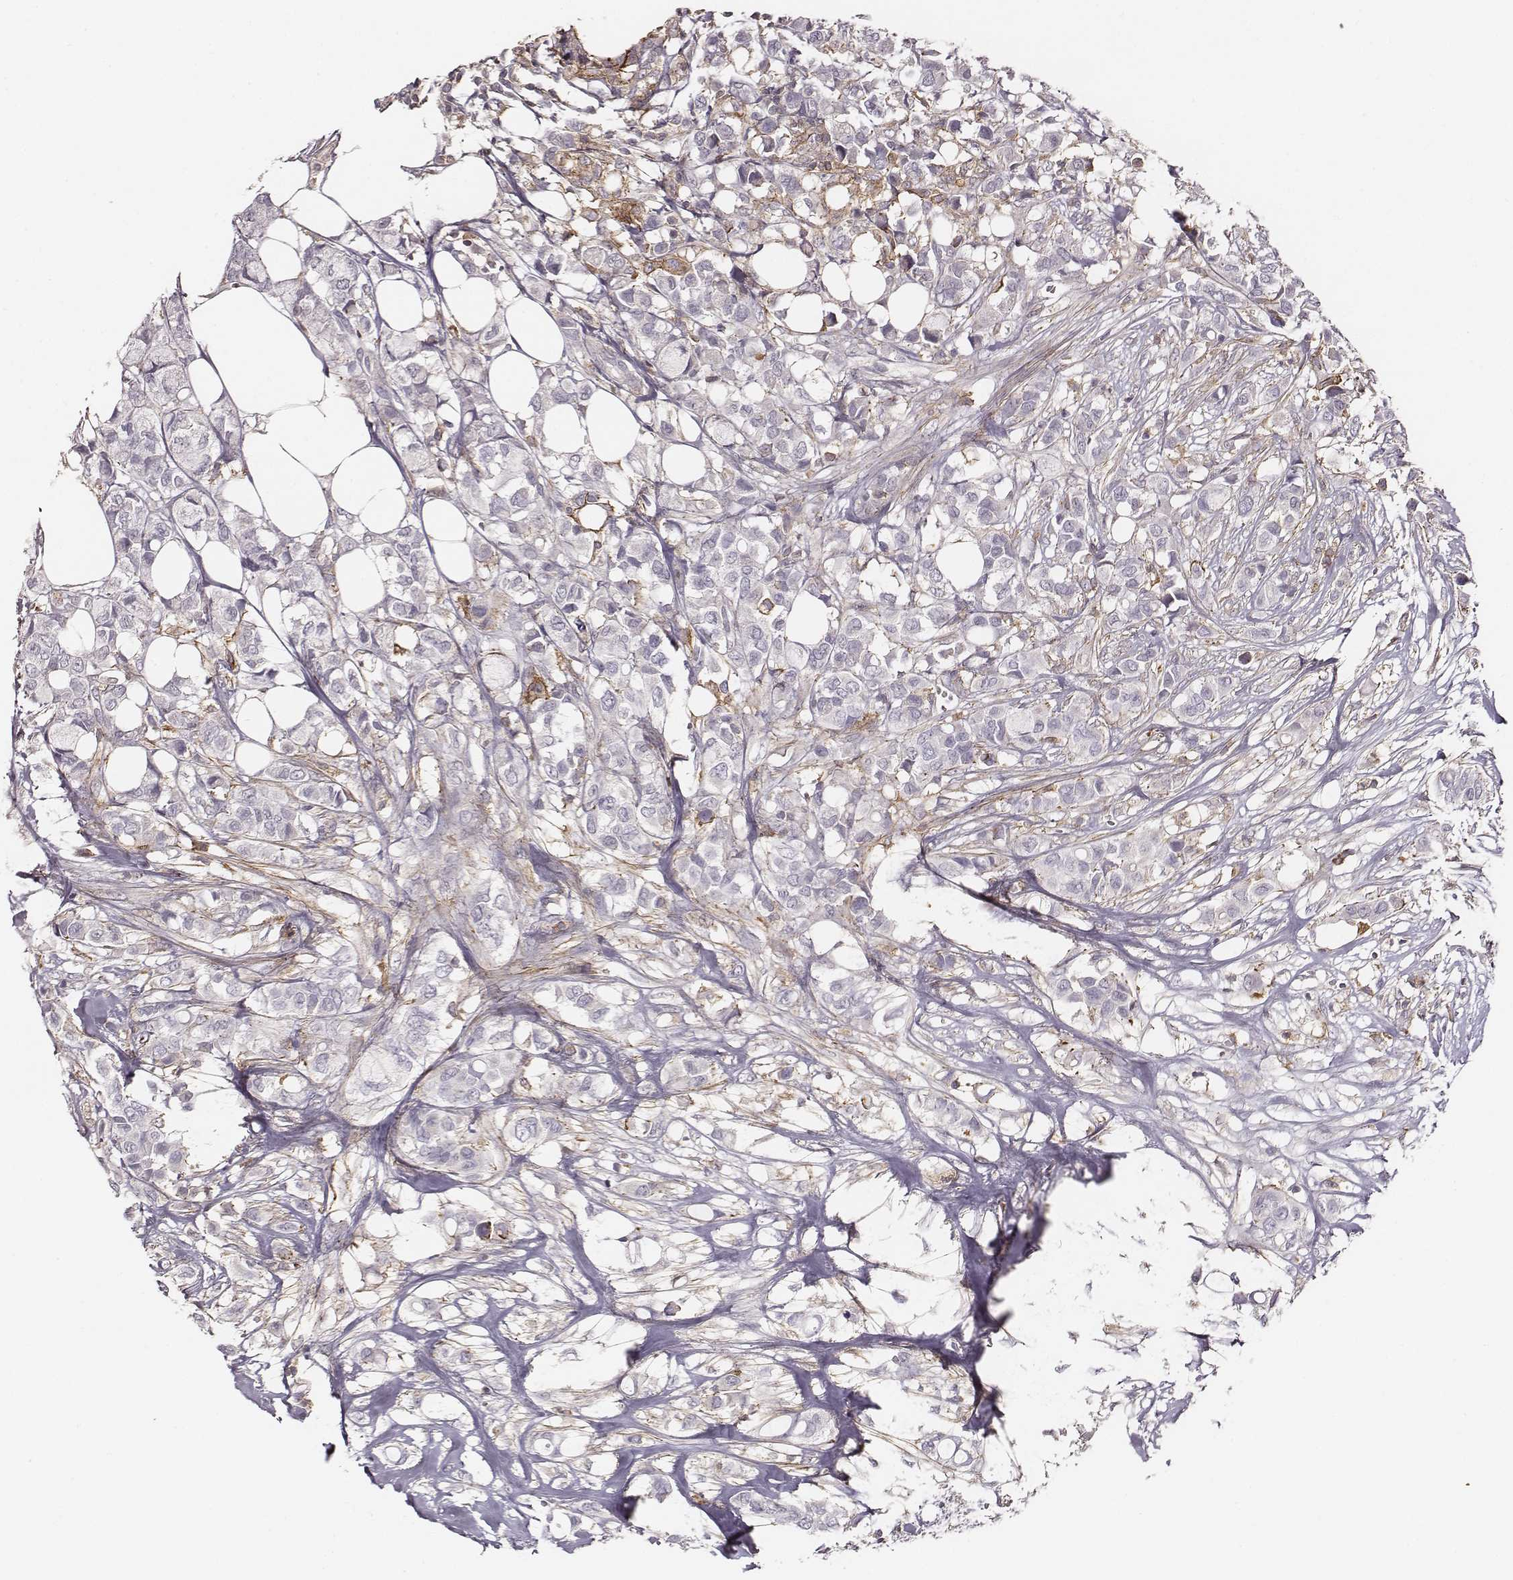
{"staining": {"intensity": "negative", "quantity": "none", "location": "none"}, "tissue": "breast cancer", "cell_type": "Tumor cells", "image_type": "cancer", "snomed": [{"axis": "morphology", "description": "Duct carcinoma"}, {"axis": "topography", "description": "Breast"}], "caption": "Immunohistochemistry histopathology image of human breast cancer (infiltrating ductal carcinoma) stained for a protein (brown), which exhibits no staining in tumor cells.", "gene": "ZYX", "patient": {"sex": "female", "age": 85}}